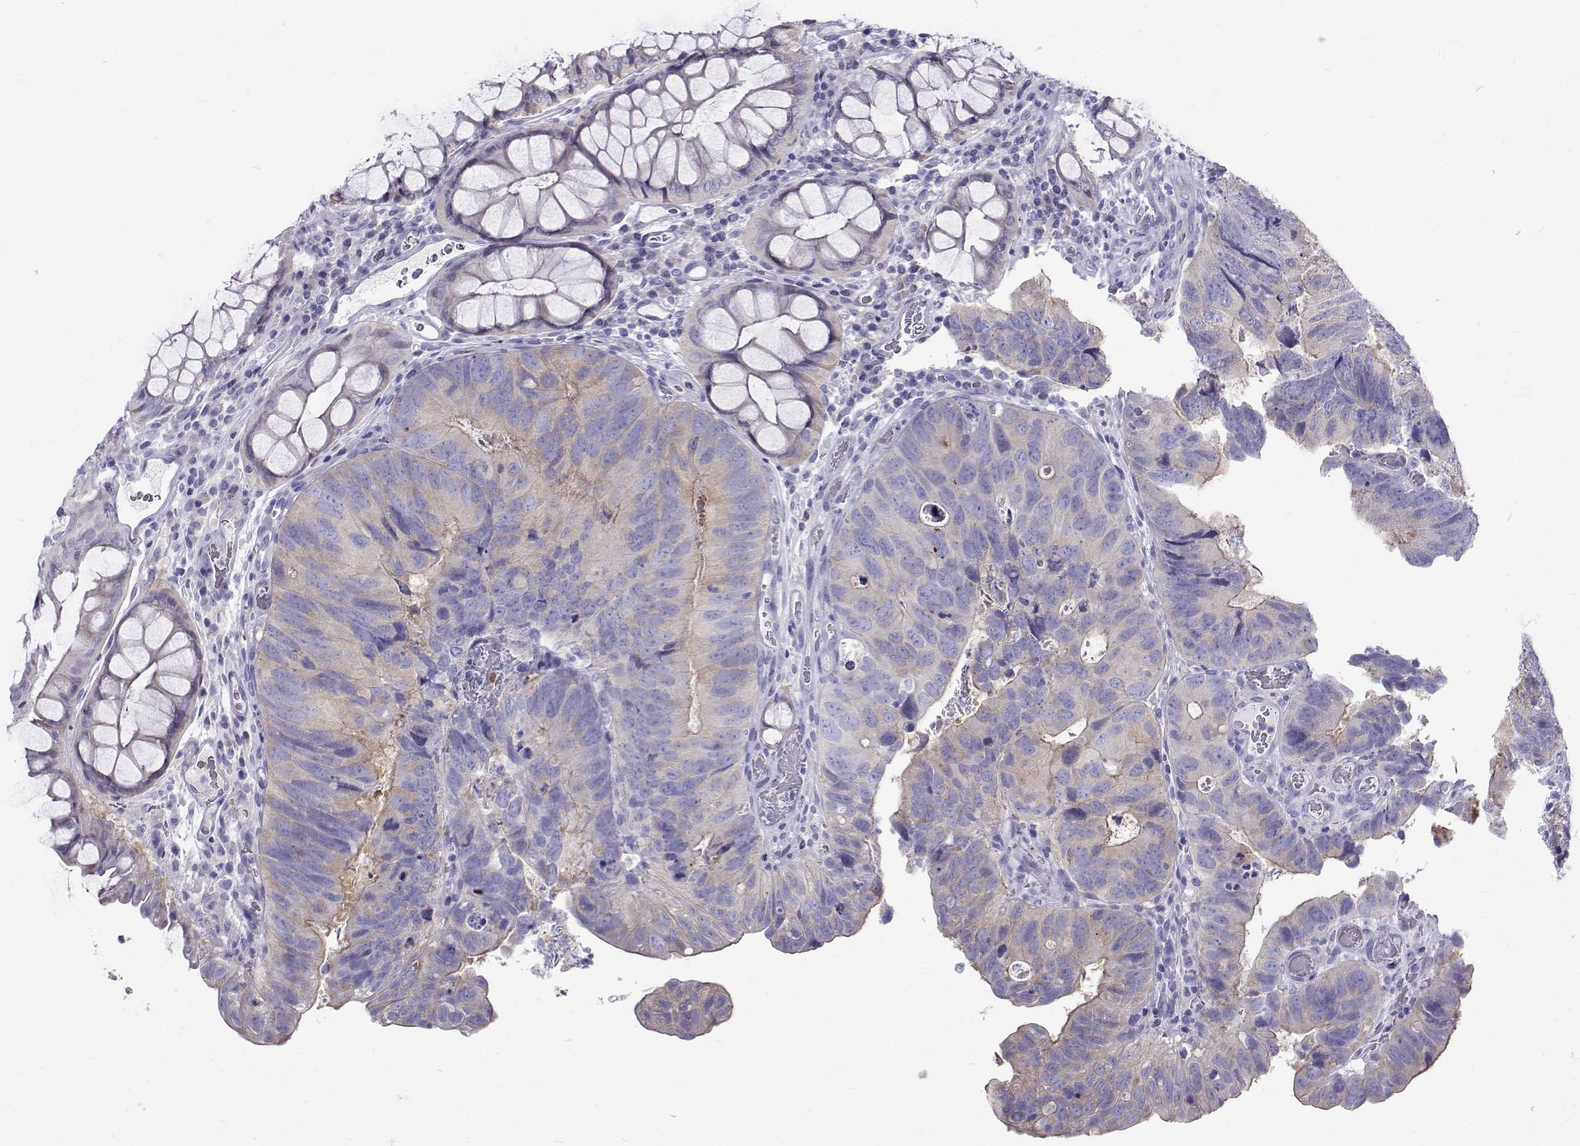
{"staining": {"intensity": "weak", "quantity": "<25%", "location": "cytoplasmic/membranous"}, "tissue": "colorectal cancer", "cell_type": "Tumor cells", "image_type": "cancer", "snomed": [{"axis": "morphology", "description": "Adenocarcinoma, NOS"}, {"axis": "topography", "description": "Colon"}], "caption": "Human adenocarcinoma (colorectal) stained for a protein using immunohistochemistry demonstrates no staining in tumor cells.", "gene": "IGSF1", "patient": {"sex": "female", "age": 67}}